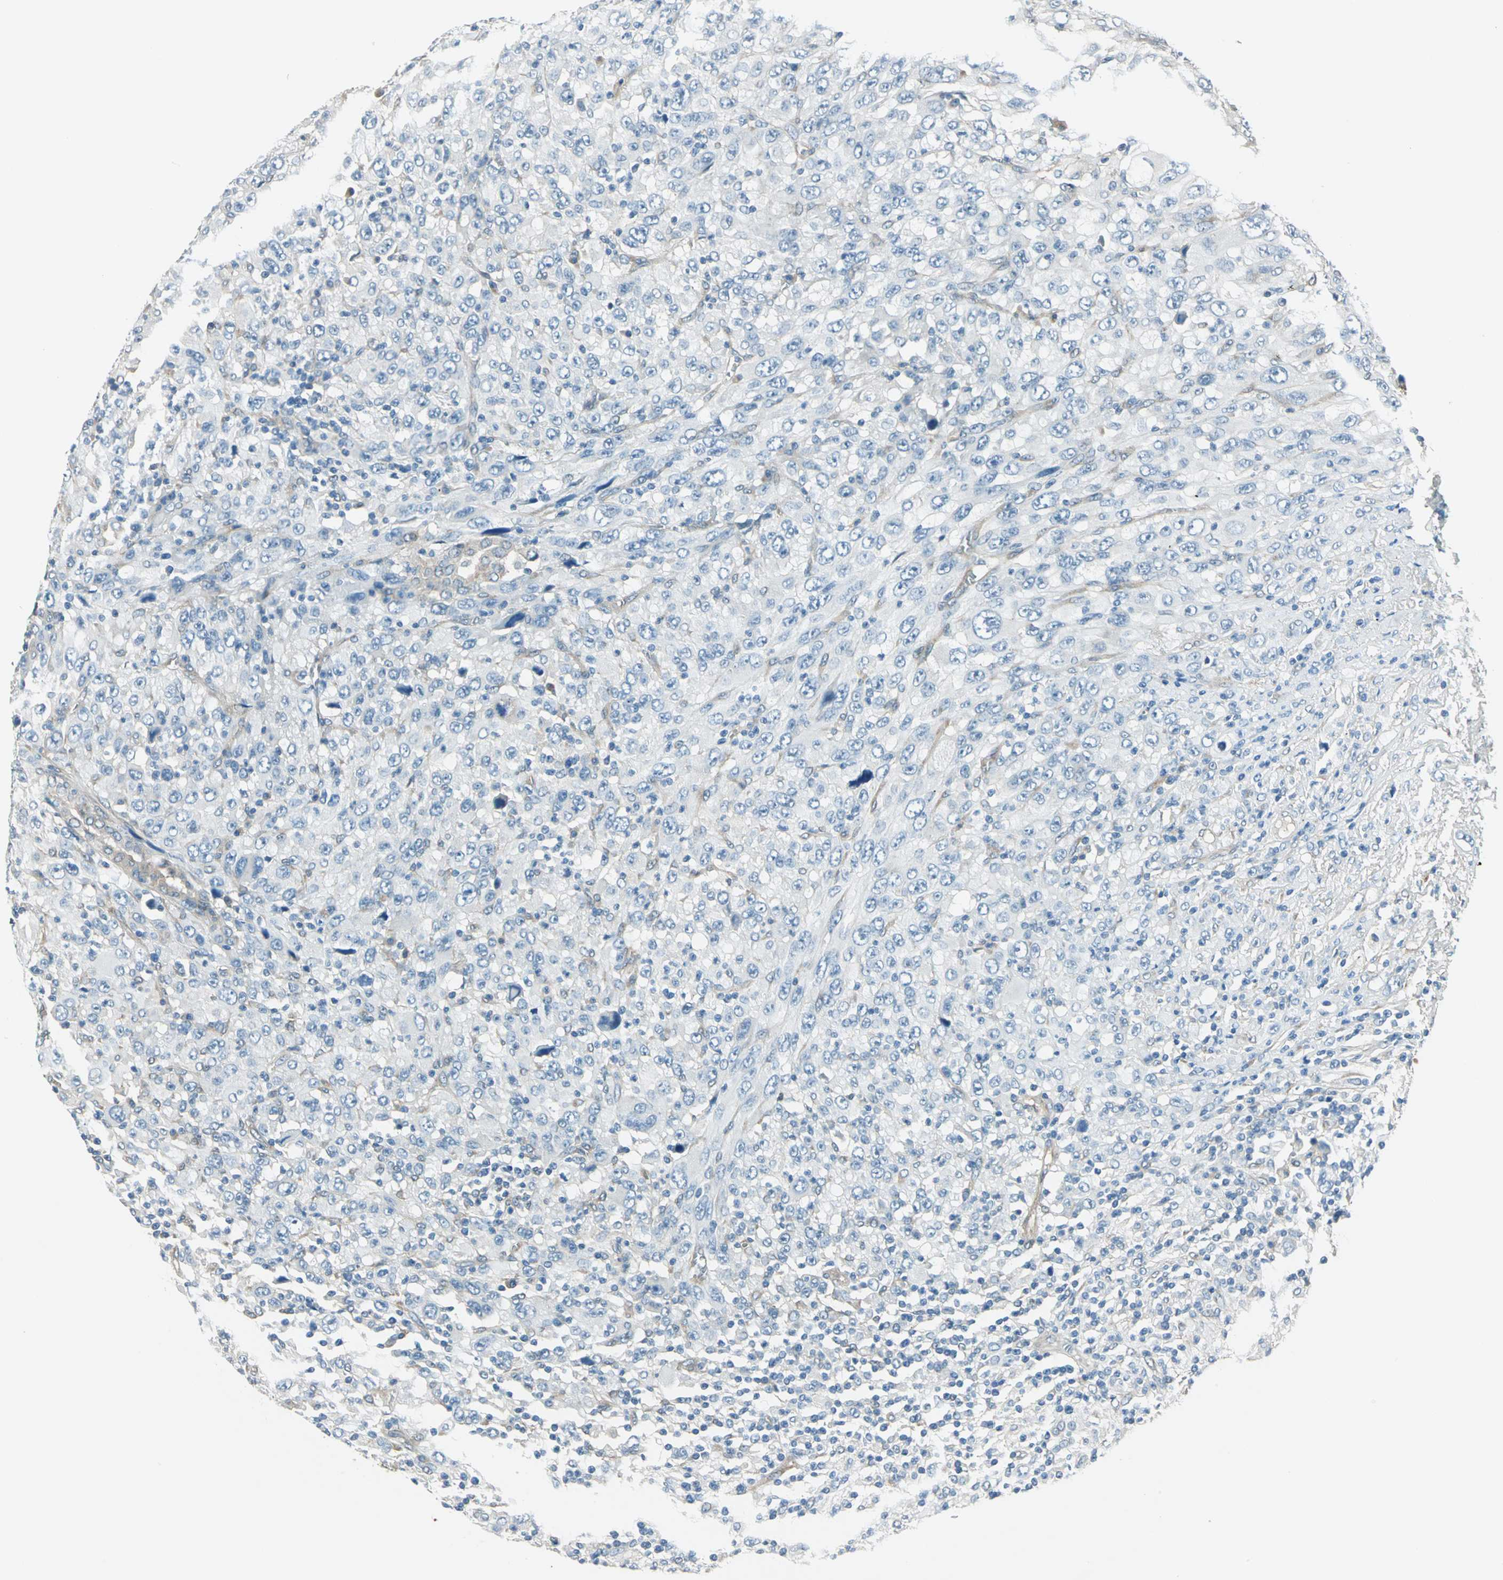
{"staining": {"intensity": "negative", "quantity": "none", "location": "none"}, "tissue": "melanoma", "cell_type": "Tumor cells", "image_type": "cancer", "snomed": [{"axis": "morphology", "description": "Malignant melanoma, Metastatic site"}, {"axis": "topography", "description": "Skin"}], "caption": "Tumor cells are negative for brown protein staining in malignant melanoma (metastatic site). (Immunohistochemistry (ihc), brightfield microscopy, high magnification).", "gene": "CDC42EP1", "patient": {"sex": "female", "age": 56}}